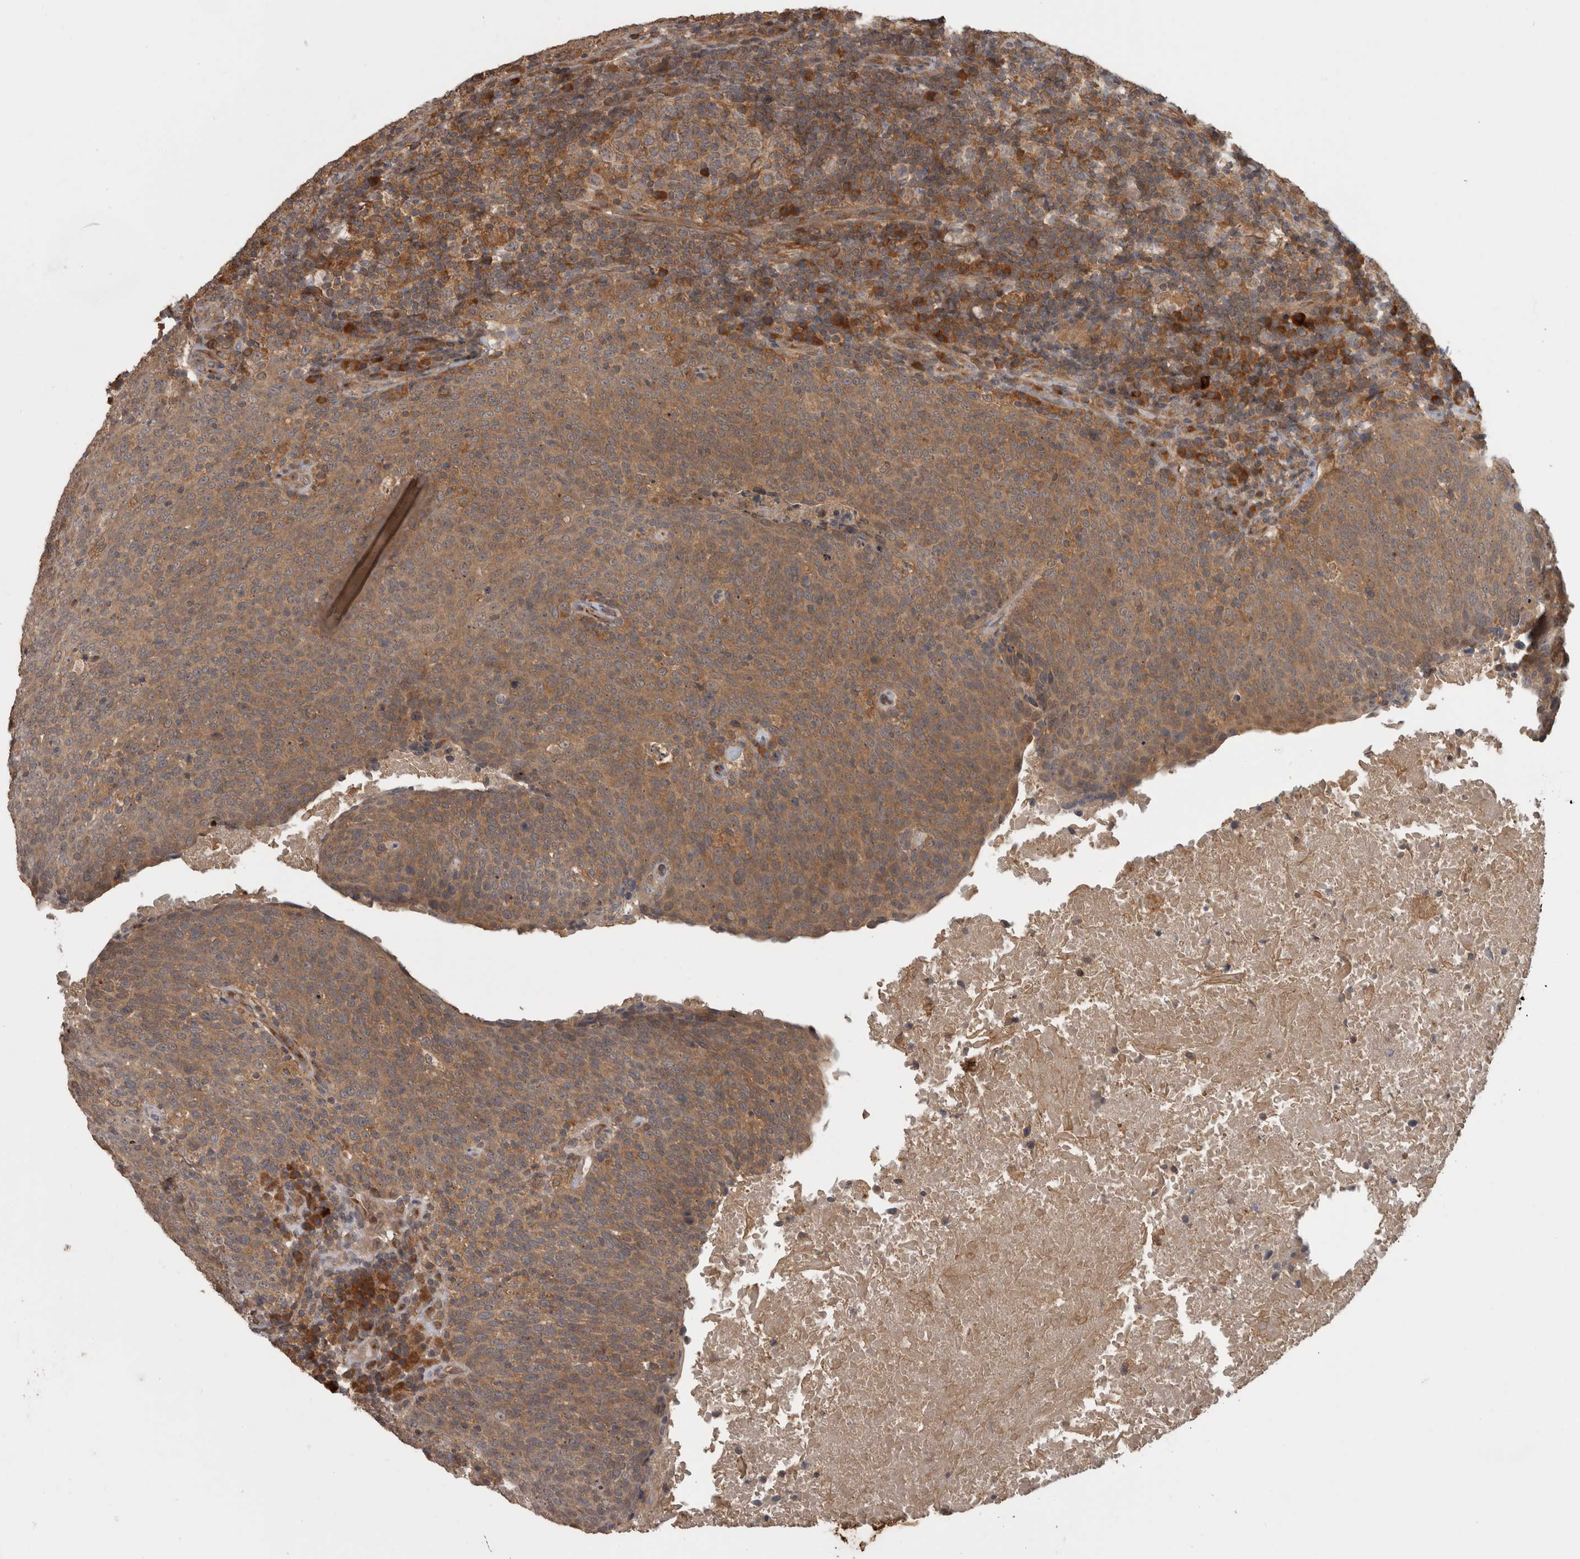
{"staining": {"intensity": "moderate", "quantity": ">75%", "location": "cytoplasmic/membranous"}, "tissue": "head and neck cancer", "cell_type": "Tumor cells", "image_type": "cancer", "snomed": [{"axis": "morphology", "description": "Squamous cell carcinoma, NOS"}, {"axis": "morphology", "description": "Squamous cell carcinoma, metastatic, NOS"}, {"axis": "topography", "description": "Lymph node"}, {"axis": "topography", "description": "Head-Neck"}], "caption": "An immunohistochemistry histopathology image of neoplastic tissue is shown. Protein staining in brown labels moderate cytoplasmic/membranous positivity in metastatic squamous cell carcinoma (head and neck) within tumor cells. The staining is performed using DAB (3,3'-diaminobenzidine) brown chromogen to label protein expression. The nuclei are counter-stained blue using hematoxylin.", "gene": "MICU3", "patient": {"sex": "male", "age": 62}}